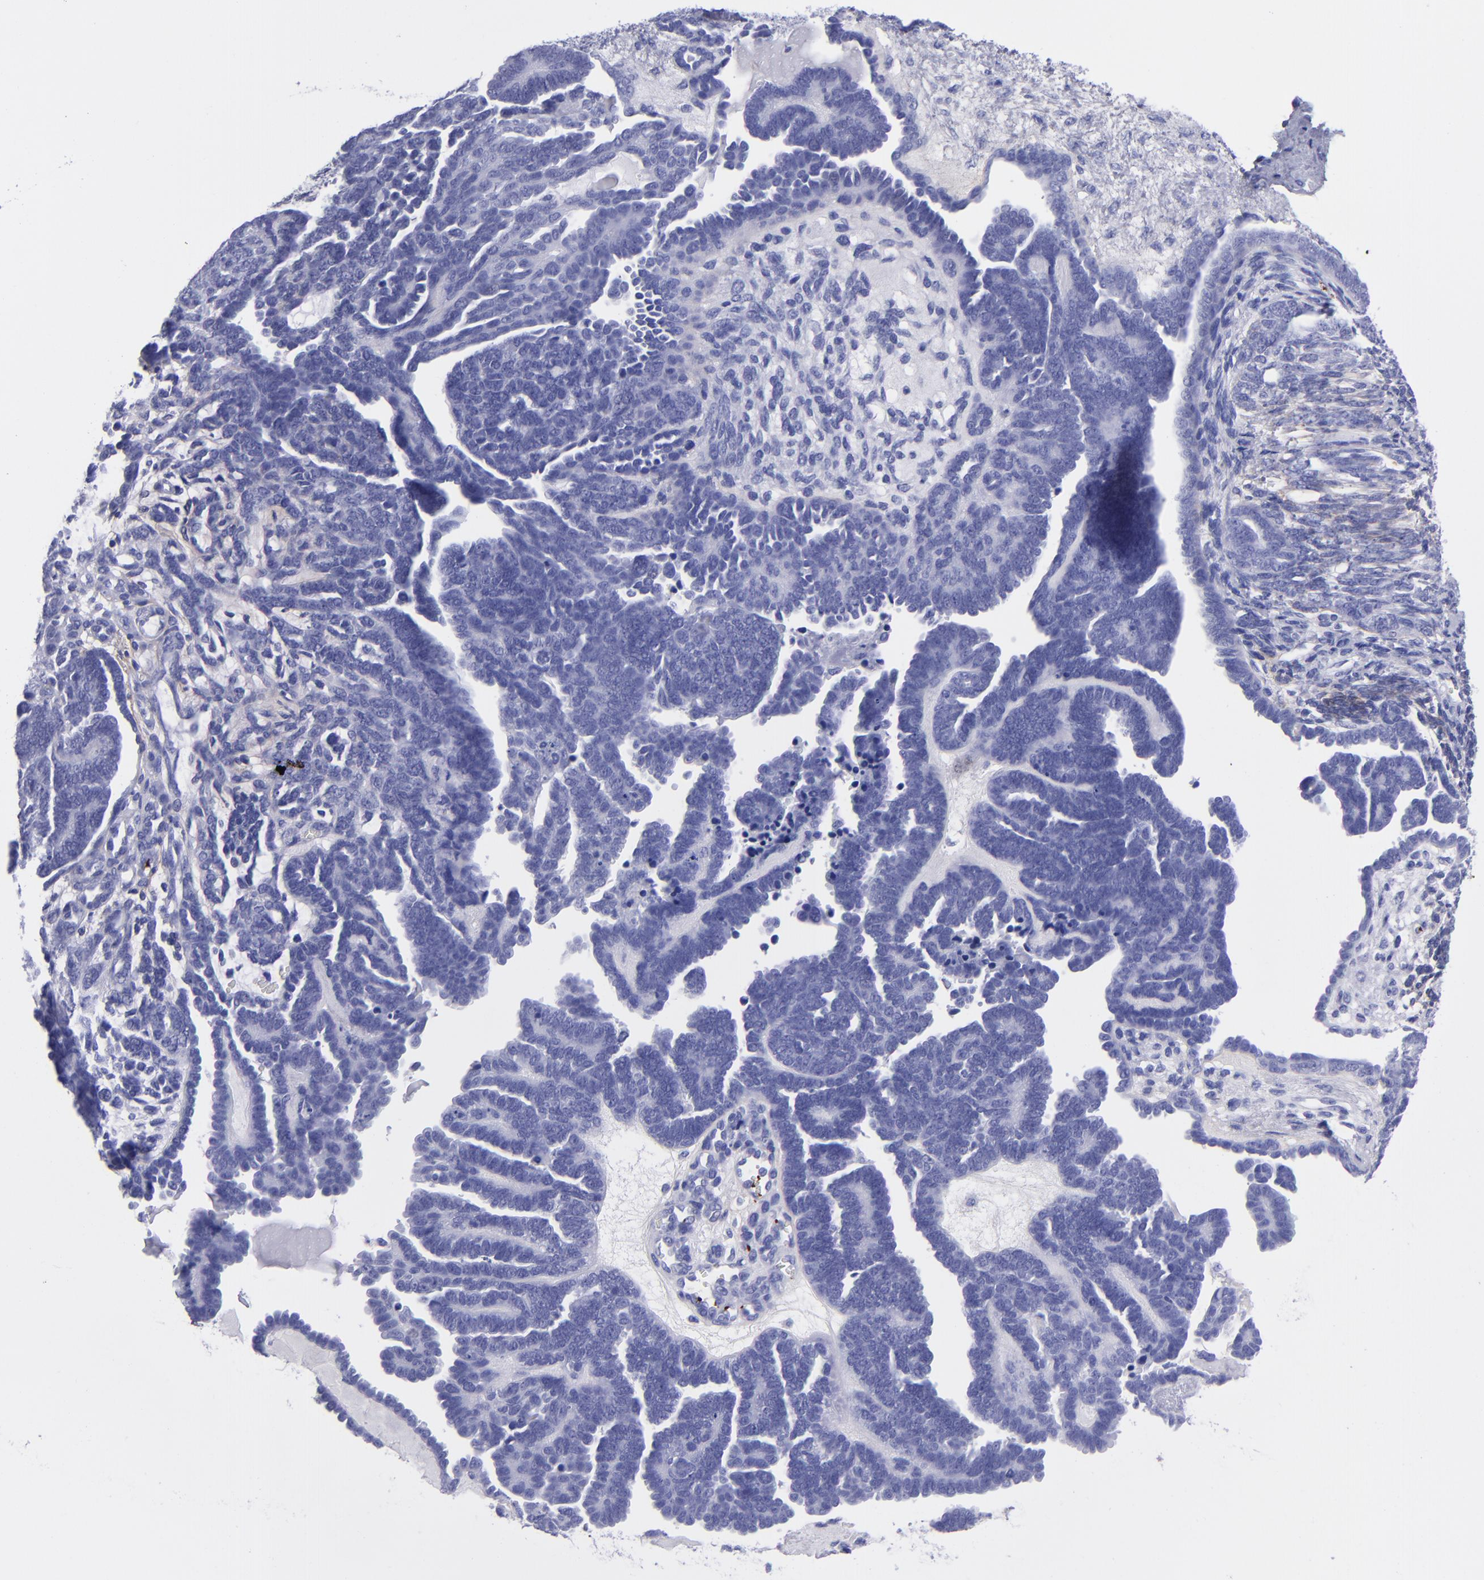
{"staining": {"intensity": "negative", "quantity": "none", "location": "none"}, "tissue": "endometrial cancer", "cell_type": "Tumor cells", "image_type": "cancer", "snomed": [{"axis": "morphology", "description": "Neoplasm, malignant, NOS"}, {"axis": "topography", "description": "Endometrium"}], "caption": "Neoplasm (malignant) (endometrial) was stained to show a protein in brown. There is no significant staining in tumor cells.", "gene": "EFCAB13", "patient": {"sex": "female", "age": 74}}